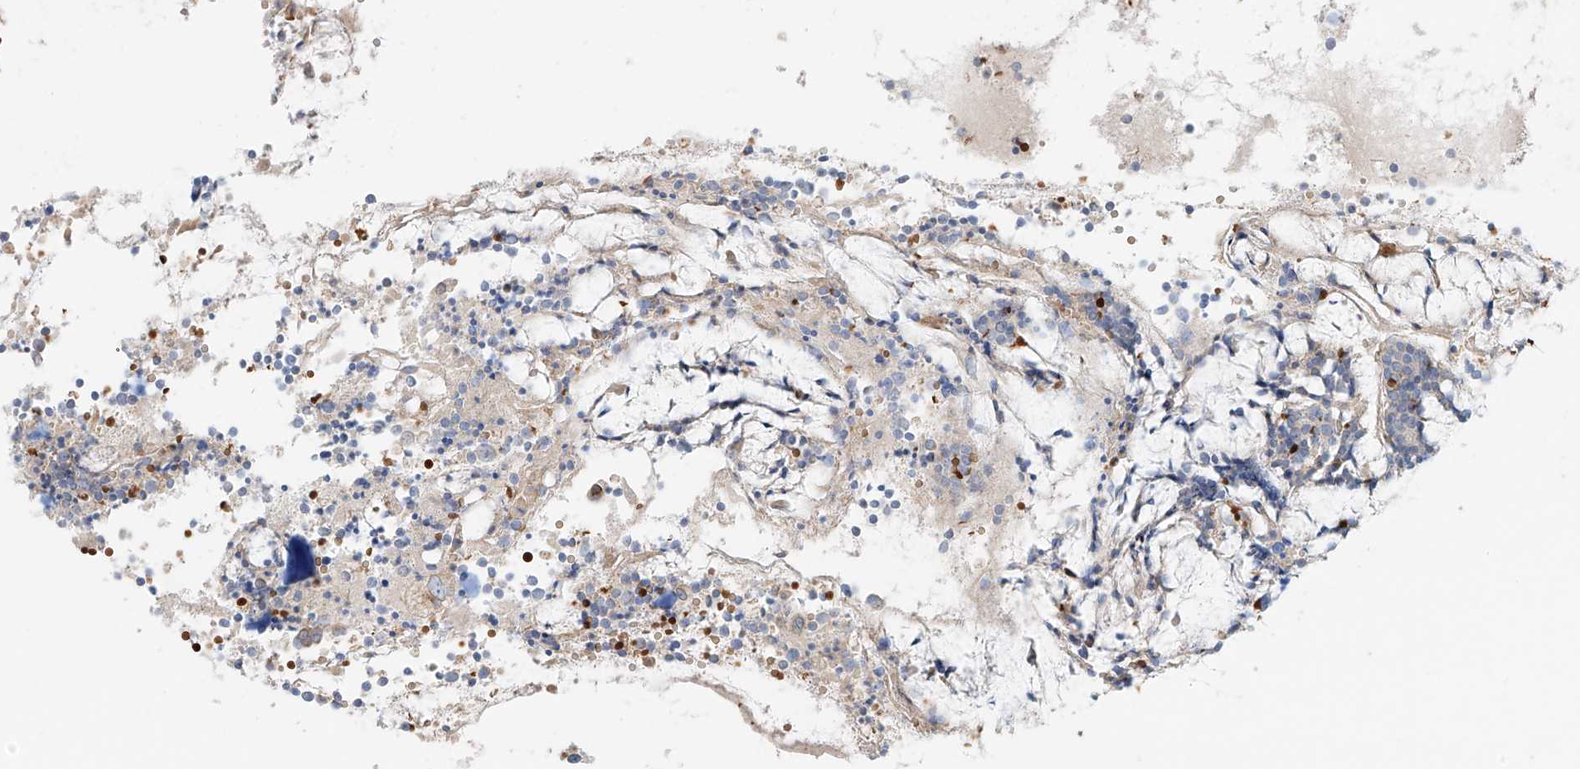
{"staining": {"intensity": "strong", "quantity": "<25%", "location": "cytoplasmic/membranous"}, "tissue": "appendix", "cell_type": "Glandular cells", "image_type": "normal", "snomed": [{"axis": "morphology", "description": "Normal tissue, NOS"}, {"axis": "topography", "description": "Appendix"}], "caption": "Protein staining exhibits strong cytoplasmic/membranous expression in about <25% of glandular cells in unremarkable appendix. (IHC, brightfield microscopy, high magnification).", "gene": "EIPR1", "patient": {"sex": "female", "age": 54}}